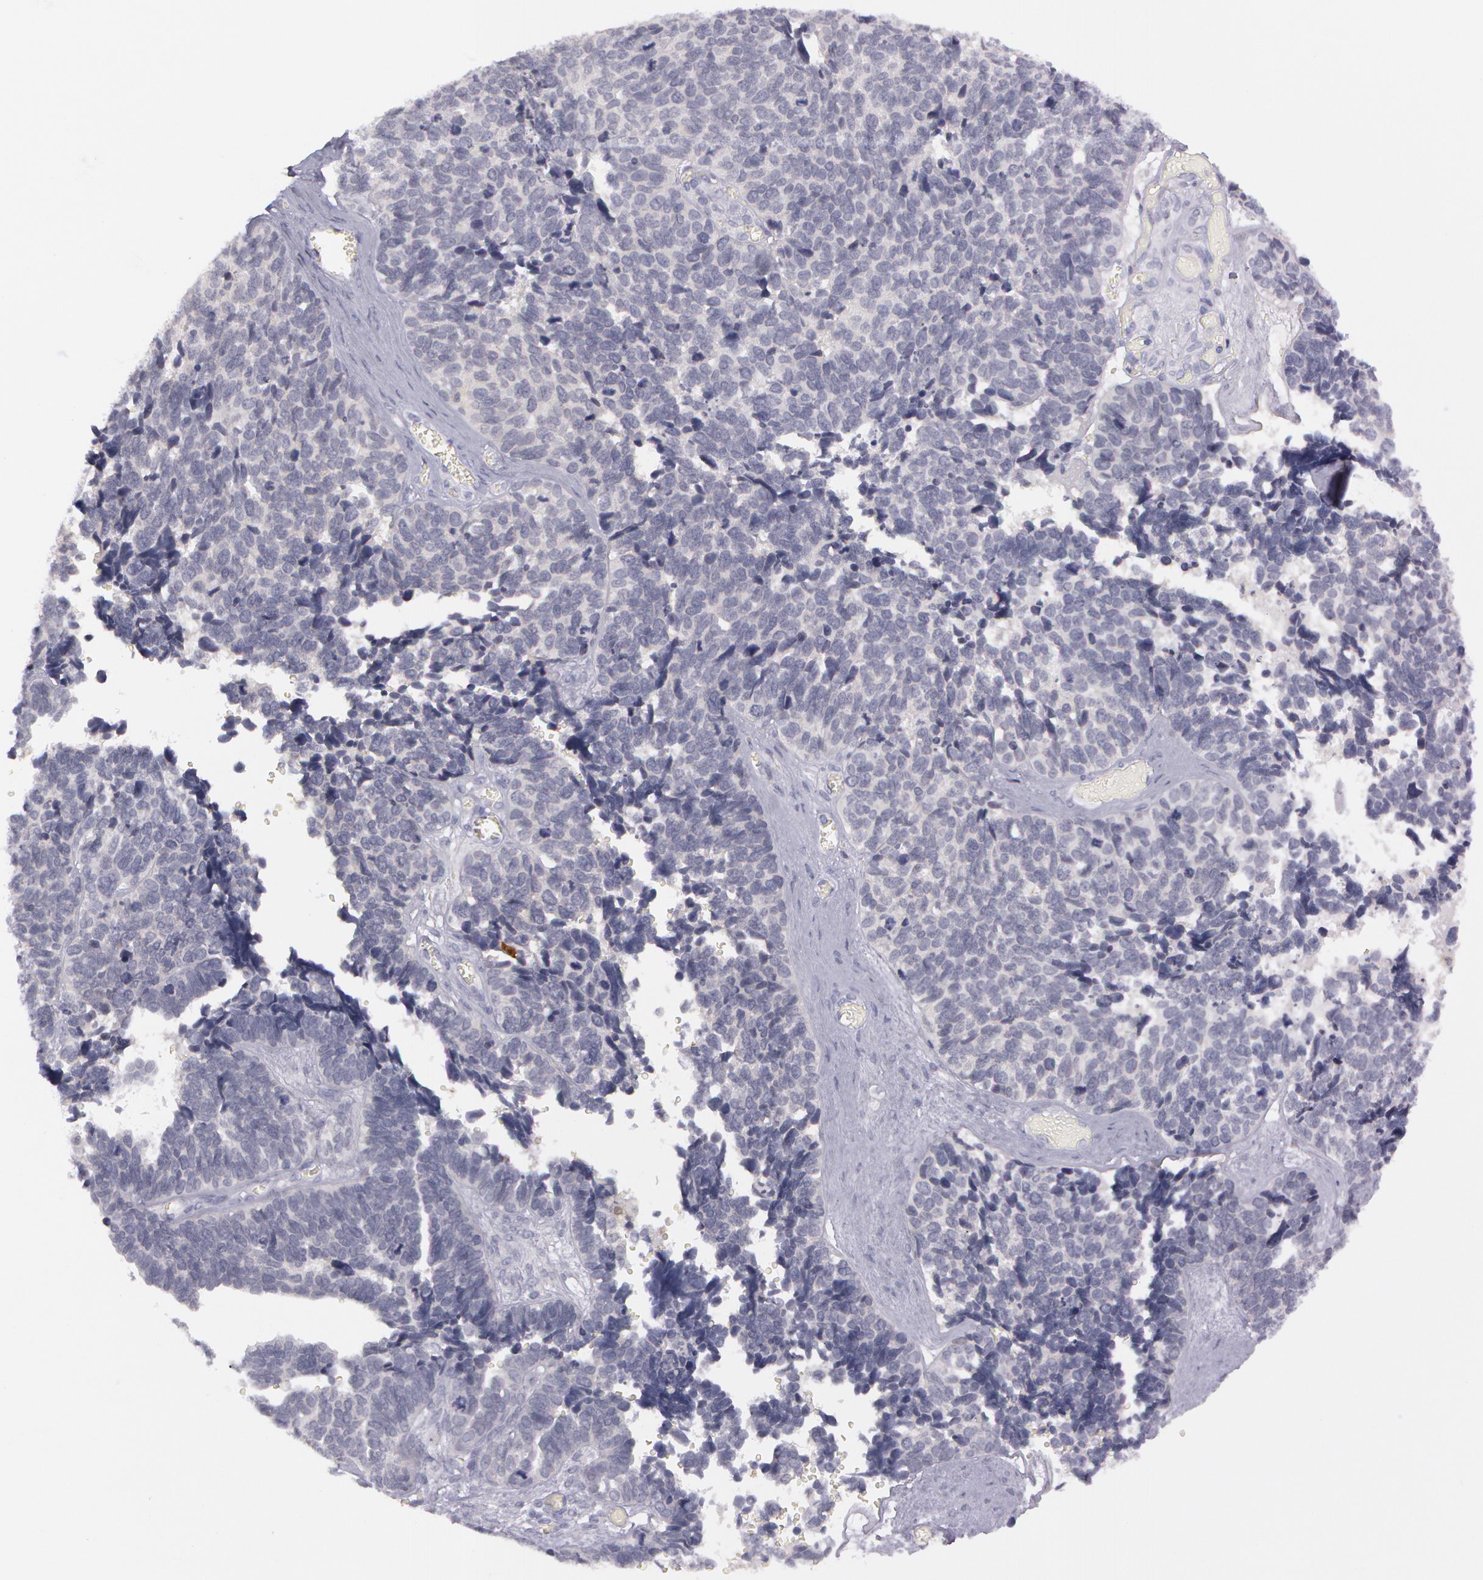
{"staining": {"intensity": "negative", "quantity": "none", "location": "none"}, "tissue": "ovarian cancer", "cell_type": "Tumor cells", "image_type": "cancer", "snomed": [{"axis": "morphology", "description": "Cystadenocarcinoma, serous, NOS"}, {"axis": "topography", "description": "Ovary"}], "caption": "Immunohistochemical staining of human ovarian serous cystadenocarcinoma shows no significant positivity in tumor cells.", "gene": "IL1RN", "patient": {"sex": "female", "age": 77}}